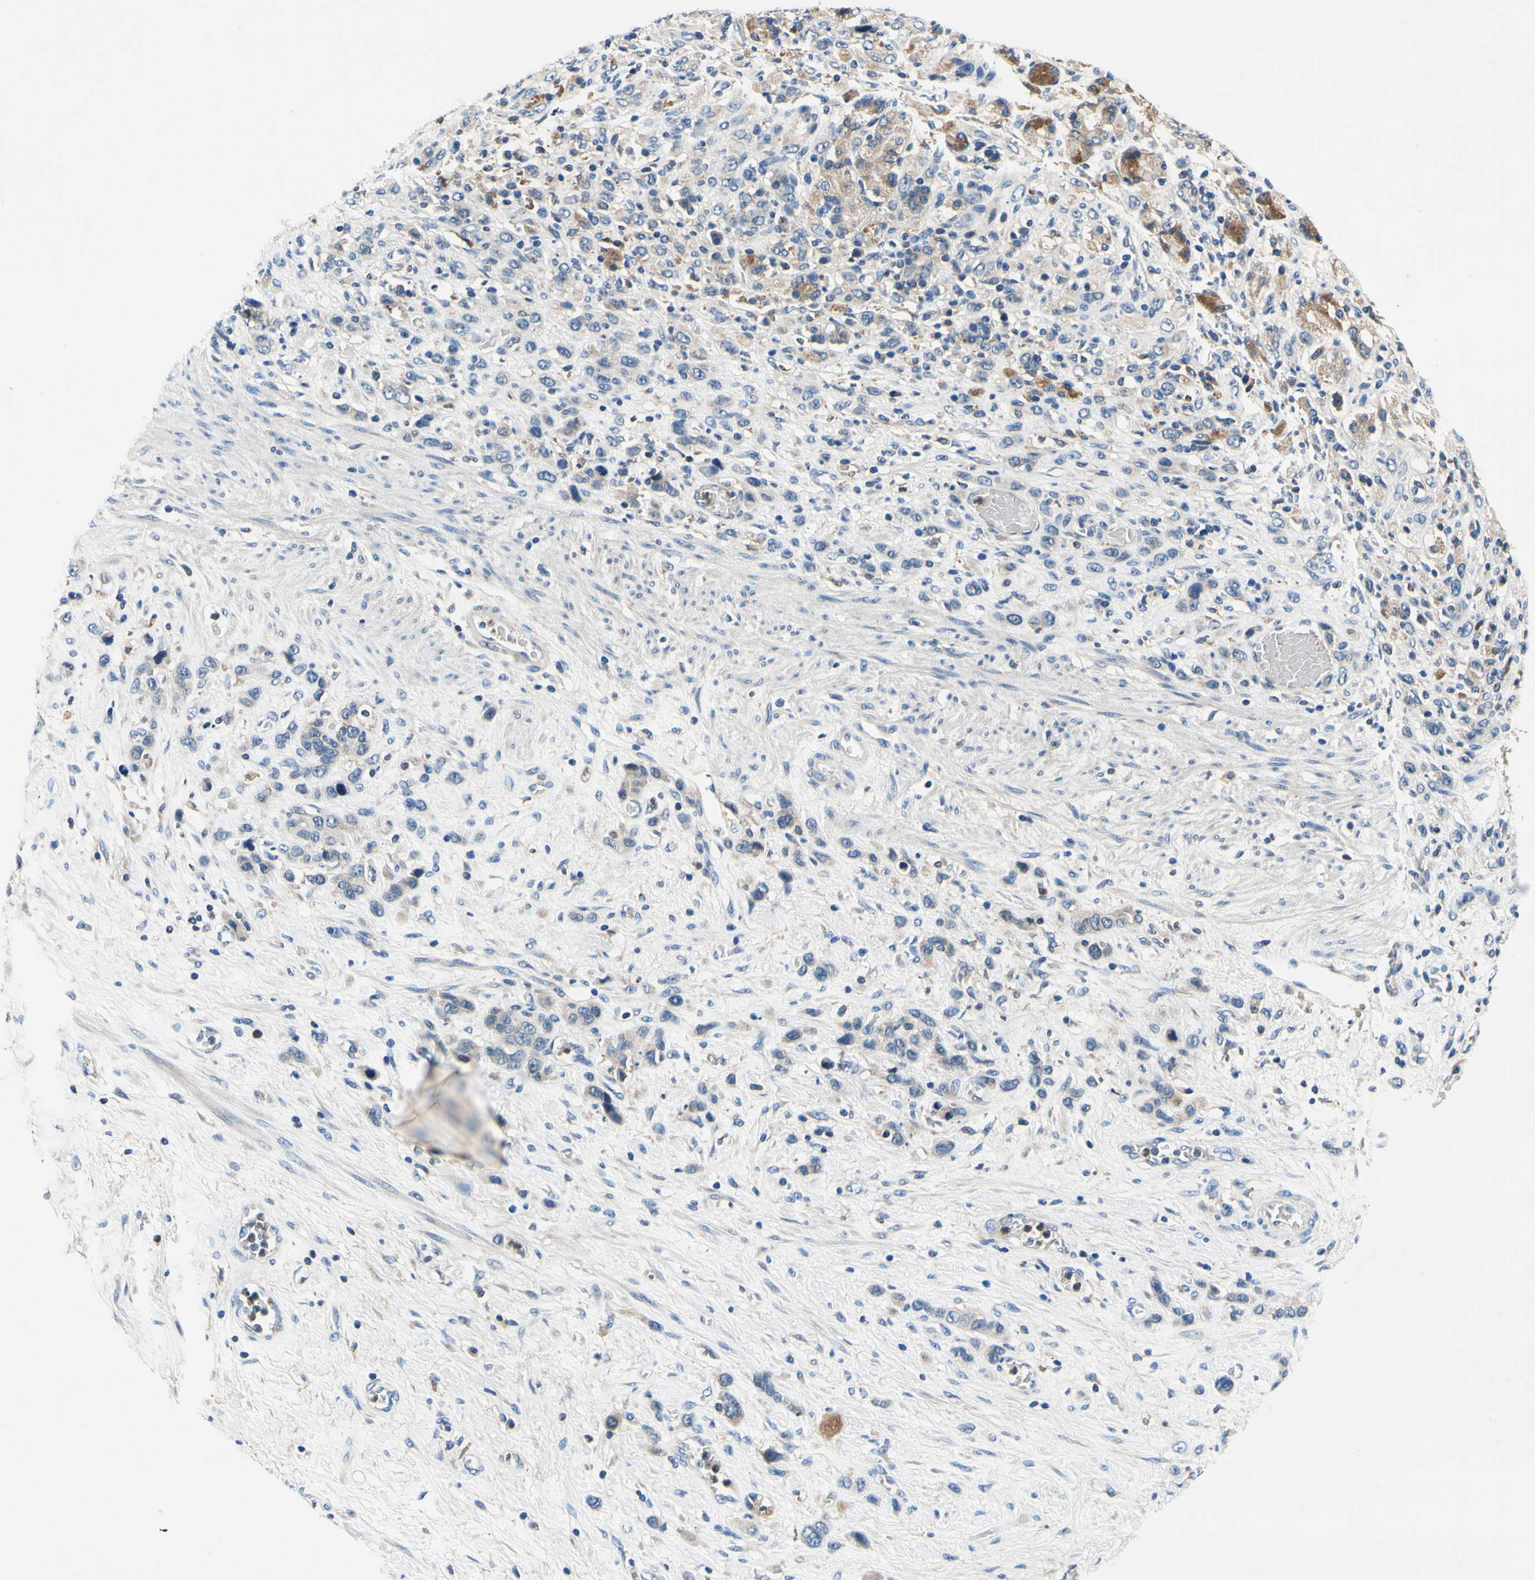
{"staining": {"intensity": "moderate", "quantity": "<25%", "location": "cytoplasmic/membranous"}, "tissue": "stomach cancer", "cell_type": "Tumor cells", "image_type": "cancer", "snomed": [{"axis": "morphology", "description": "Adenocarcinoma, NOS"}, {"axis": "morphology", "description": "Adenocarcinoma, High grade"}, {"axis": "topography", "description": "Stomach, upper"}, {"axis": "topography", "description": "Stomach, lower"}], "caption": "IHC (DAB (3,3'-diaminobenzidine)) staining of human adenocarcinoma (high-grade) (stomach) reveals moderate cytoplasmic/membranous protein positivity in about <25% of tumor cells. (DAB (3,3'-diaminobenzidine) IHC, brown staining for protein, blue staining for nuclei).", "gene": "PLA2G4A", "patient": {"sex": "female", "age": 65}}